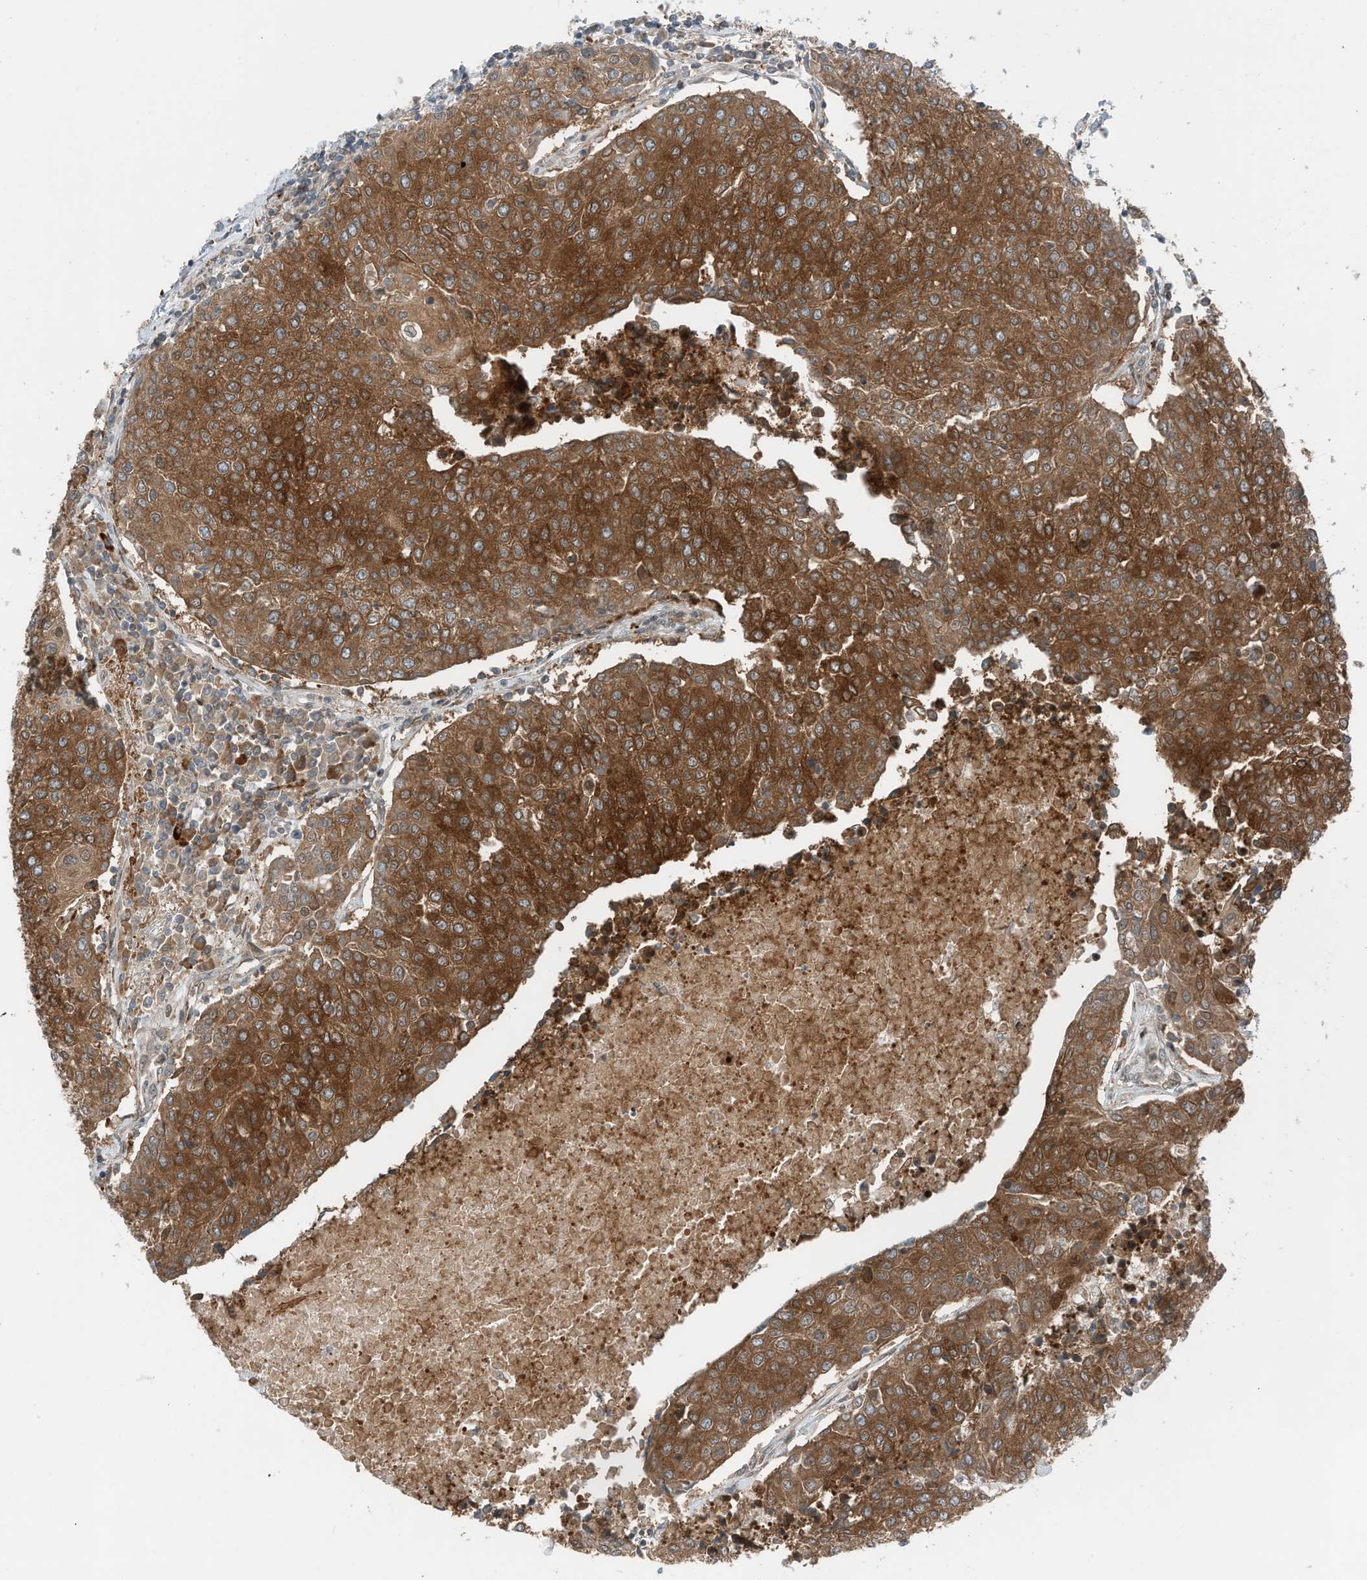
{"staining": {"intensity": "strong", "quantity": ">75%", "location": "cytoplasmic/membranous"}, "tissue": "urothelial cancer", "cell_type": "Tumor cells", "image_type": "cancer", "snomed": [{"axis": "morphology", "description": "Urothelial carcinoma, High grade"}, {"axis": "topography", "description": "Urinary bladder"}], "caption": "Immunohistochemical staining of urothelial cancer demonstrates high levels of strong cytoplasmic/membranous protein positivity in about >75% of tumor cells.", "gene": "RMND1", "patient": {"sex": "female", "age": 85}}